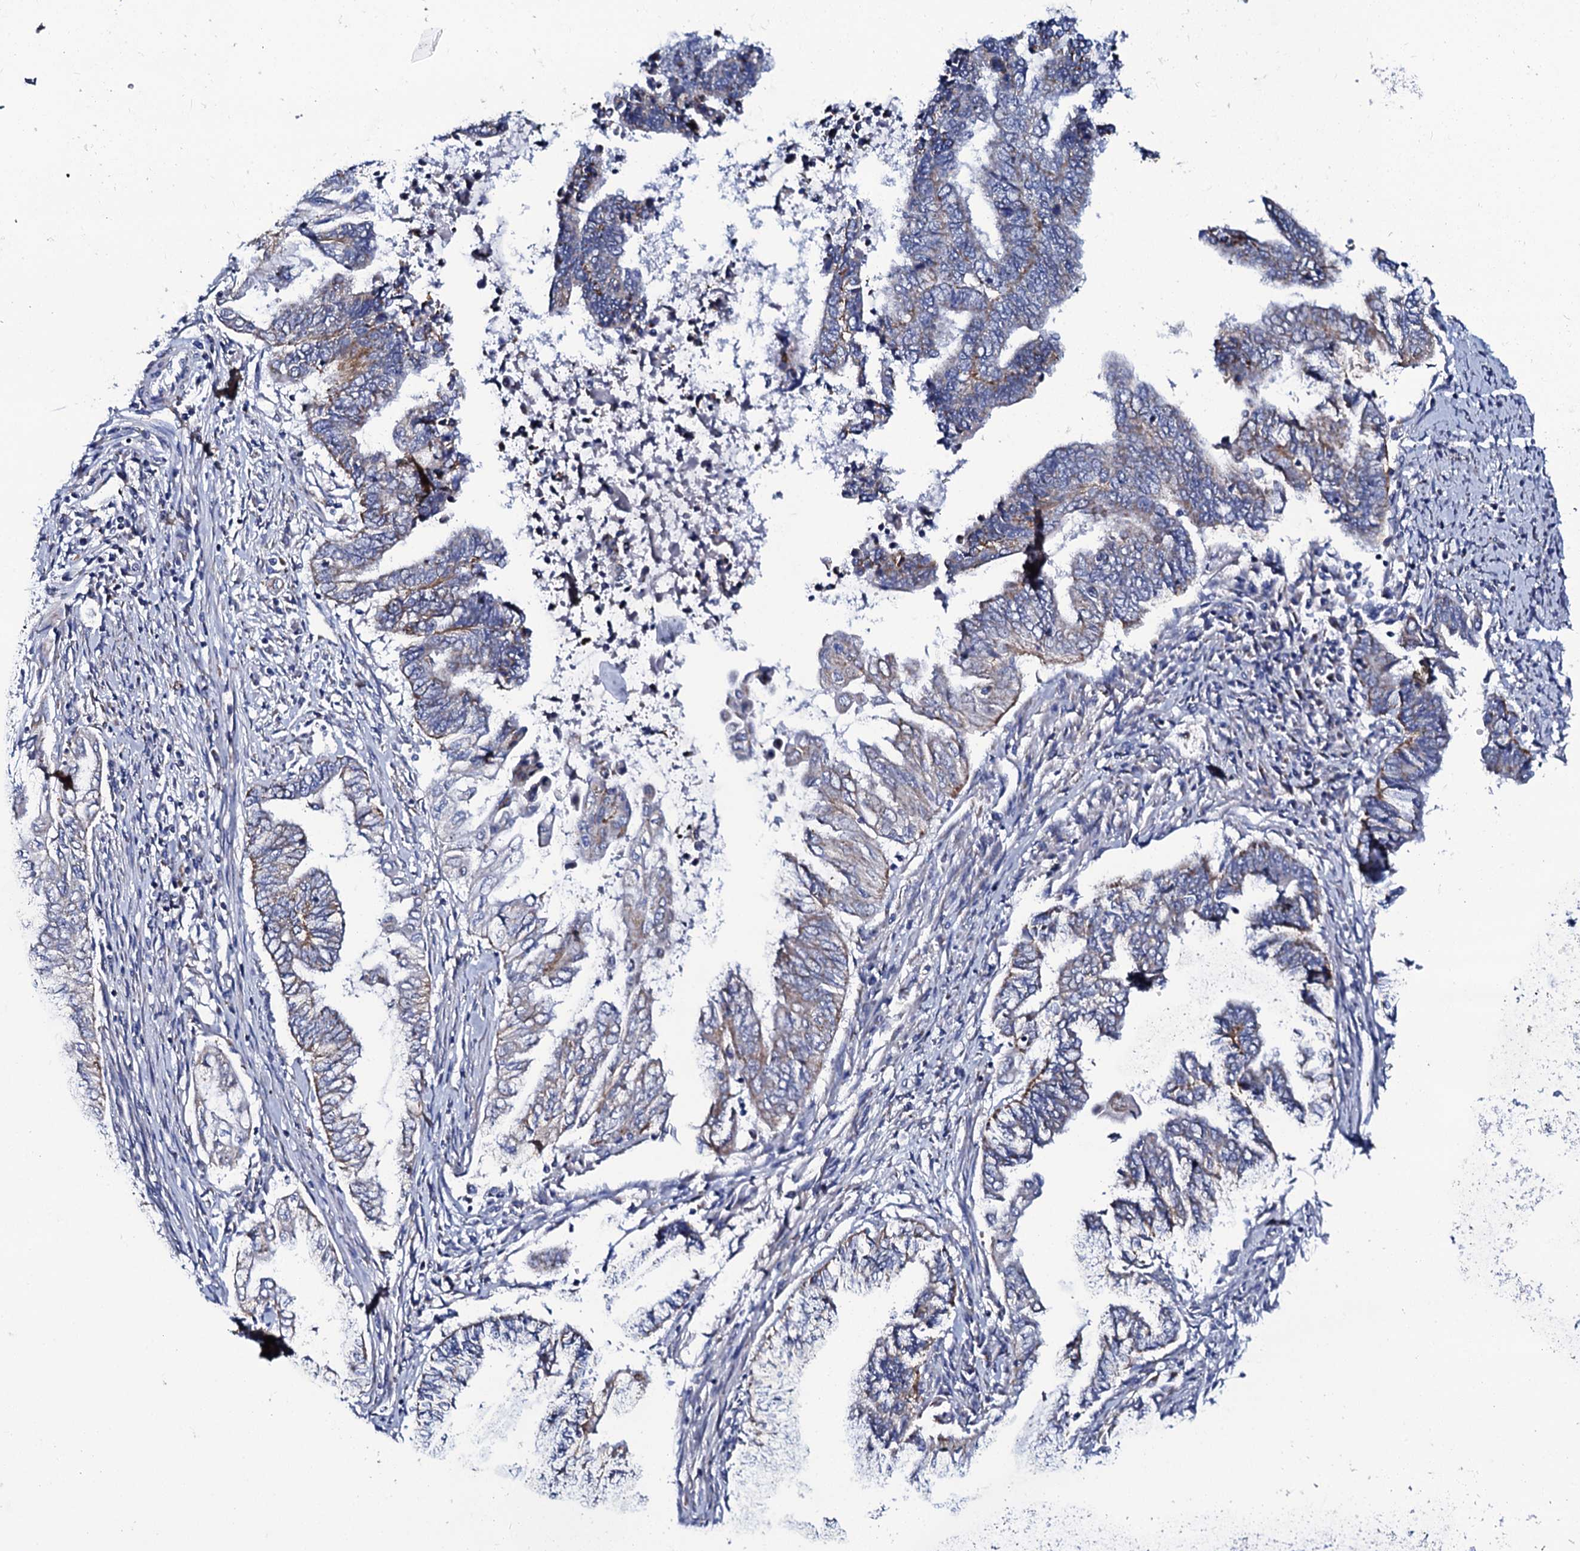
{"staining": {"intensity": "weak", "quantity": "<25%", "location": "cytoplasmic/membranous"}, "tissue": "endometrial cancer", "cell_type": "Tumor cells", "image_type": "cancer", "snomed": [{"axis": "morphology", "description": "Adenocarcinoma, NOS"}, {"axis": "topography", "description": "Uterus"}, {"axis": "topography", "description": "Endometrium"}], "caption": "A high-resolution image shows immunohistochemistry (IHC) staining of endometrial cancer, which demonstrates no significant staining in tumor cells.", "gene": "SLC37A4", "patient": {"sex": "female", "age": 70}}